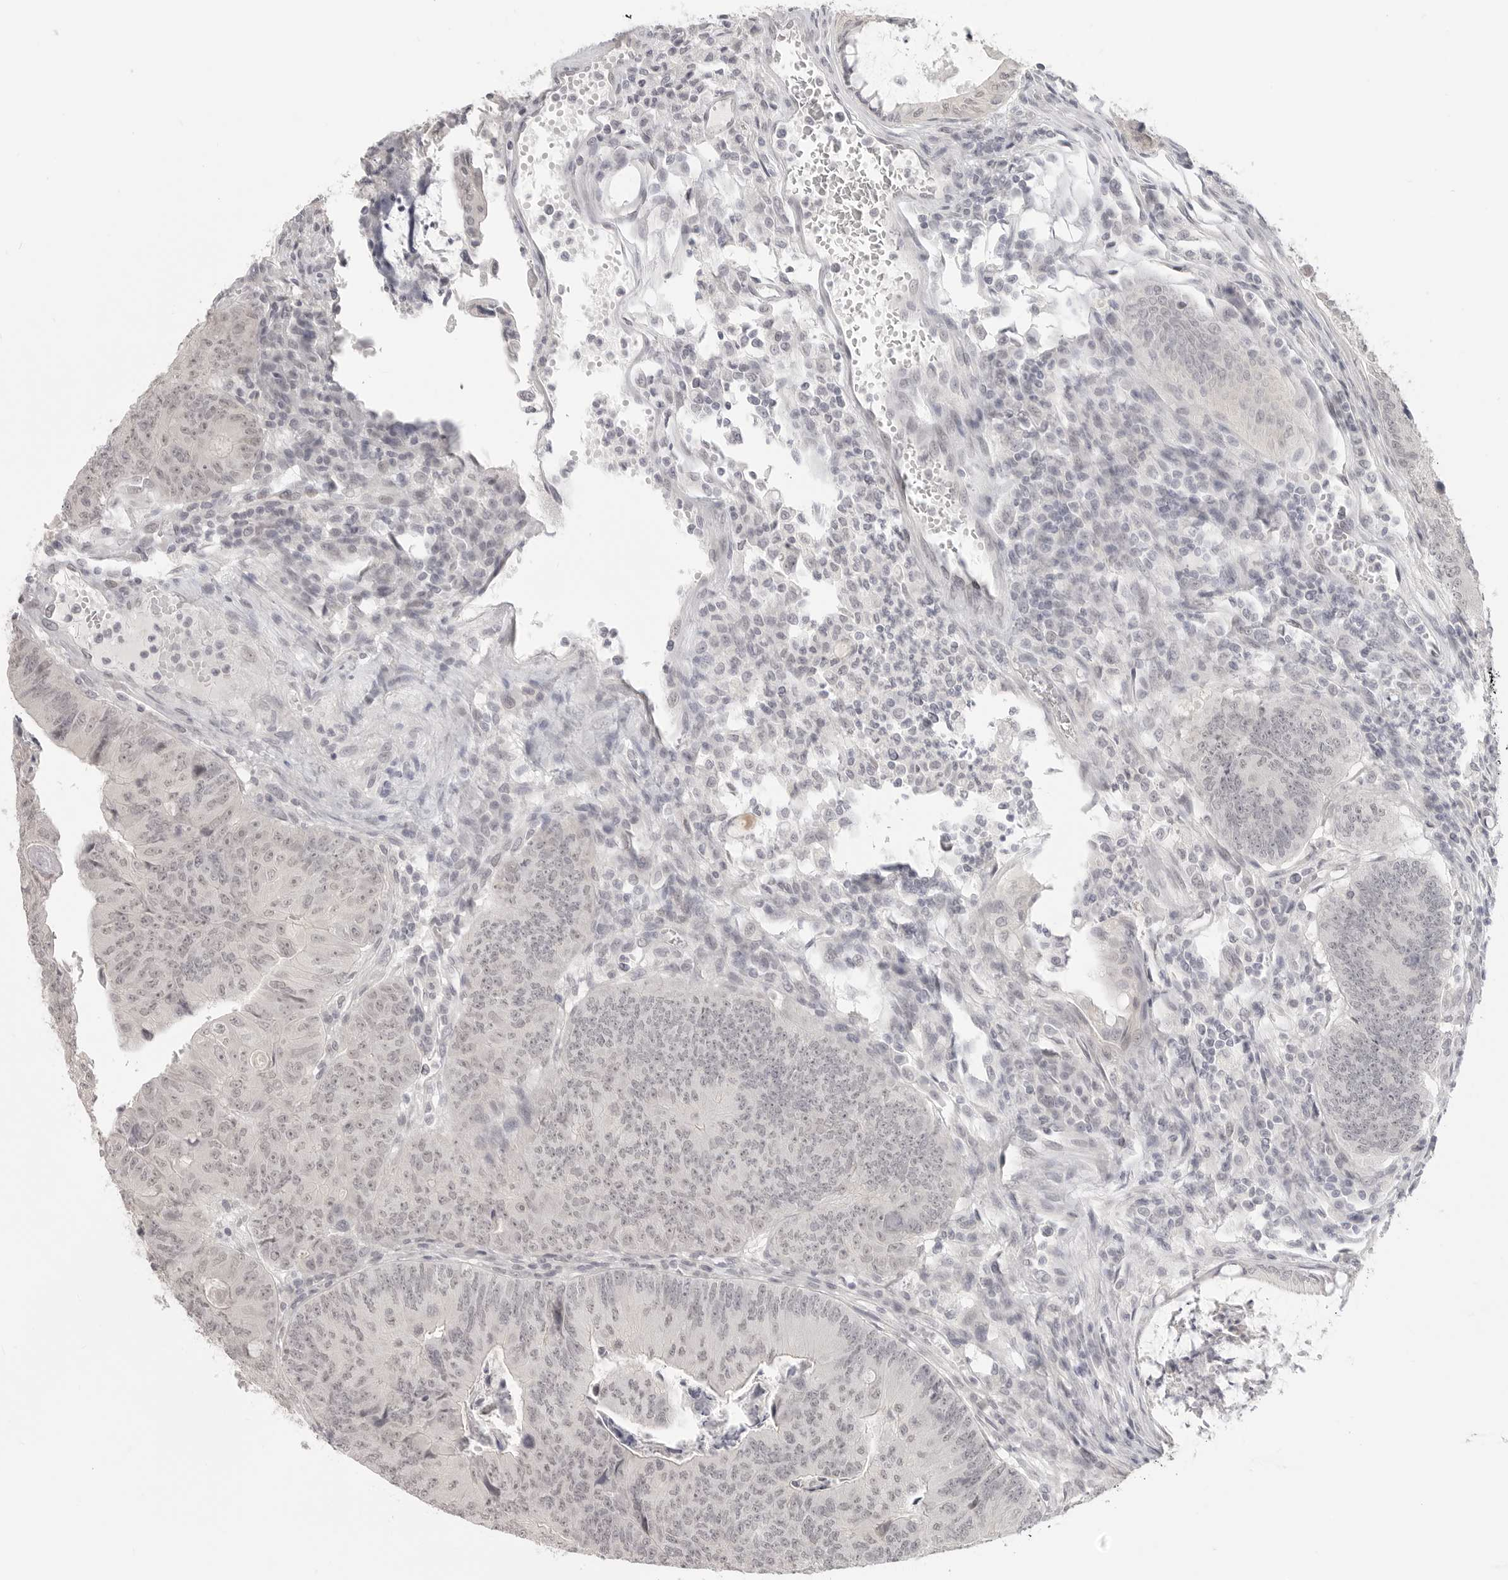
{"staining": {"intensity": "weak", "quantity": "<25%", "location": "nuclear"}, "tissue": "colorectal cancer", "cell_type": "Tumor cells", "image_type": "cancer", "snomed": [{"axis": "morphology", "description": "Adenocarcinoma, NOS"}, {"axis": "topography", "description": "Colon"}], "caption": "Colorectal adenocarcinoma was stained to show a protein in brown. There is no significant positivity in tumor cells. The staining was performed using DAB to visualize the protein expression in brown, while the nuclei were stained in blue with hematoxylin (Magnification: 20x).", "gene": "KLK11", "patient": {"sex": "female", "age": 67}}